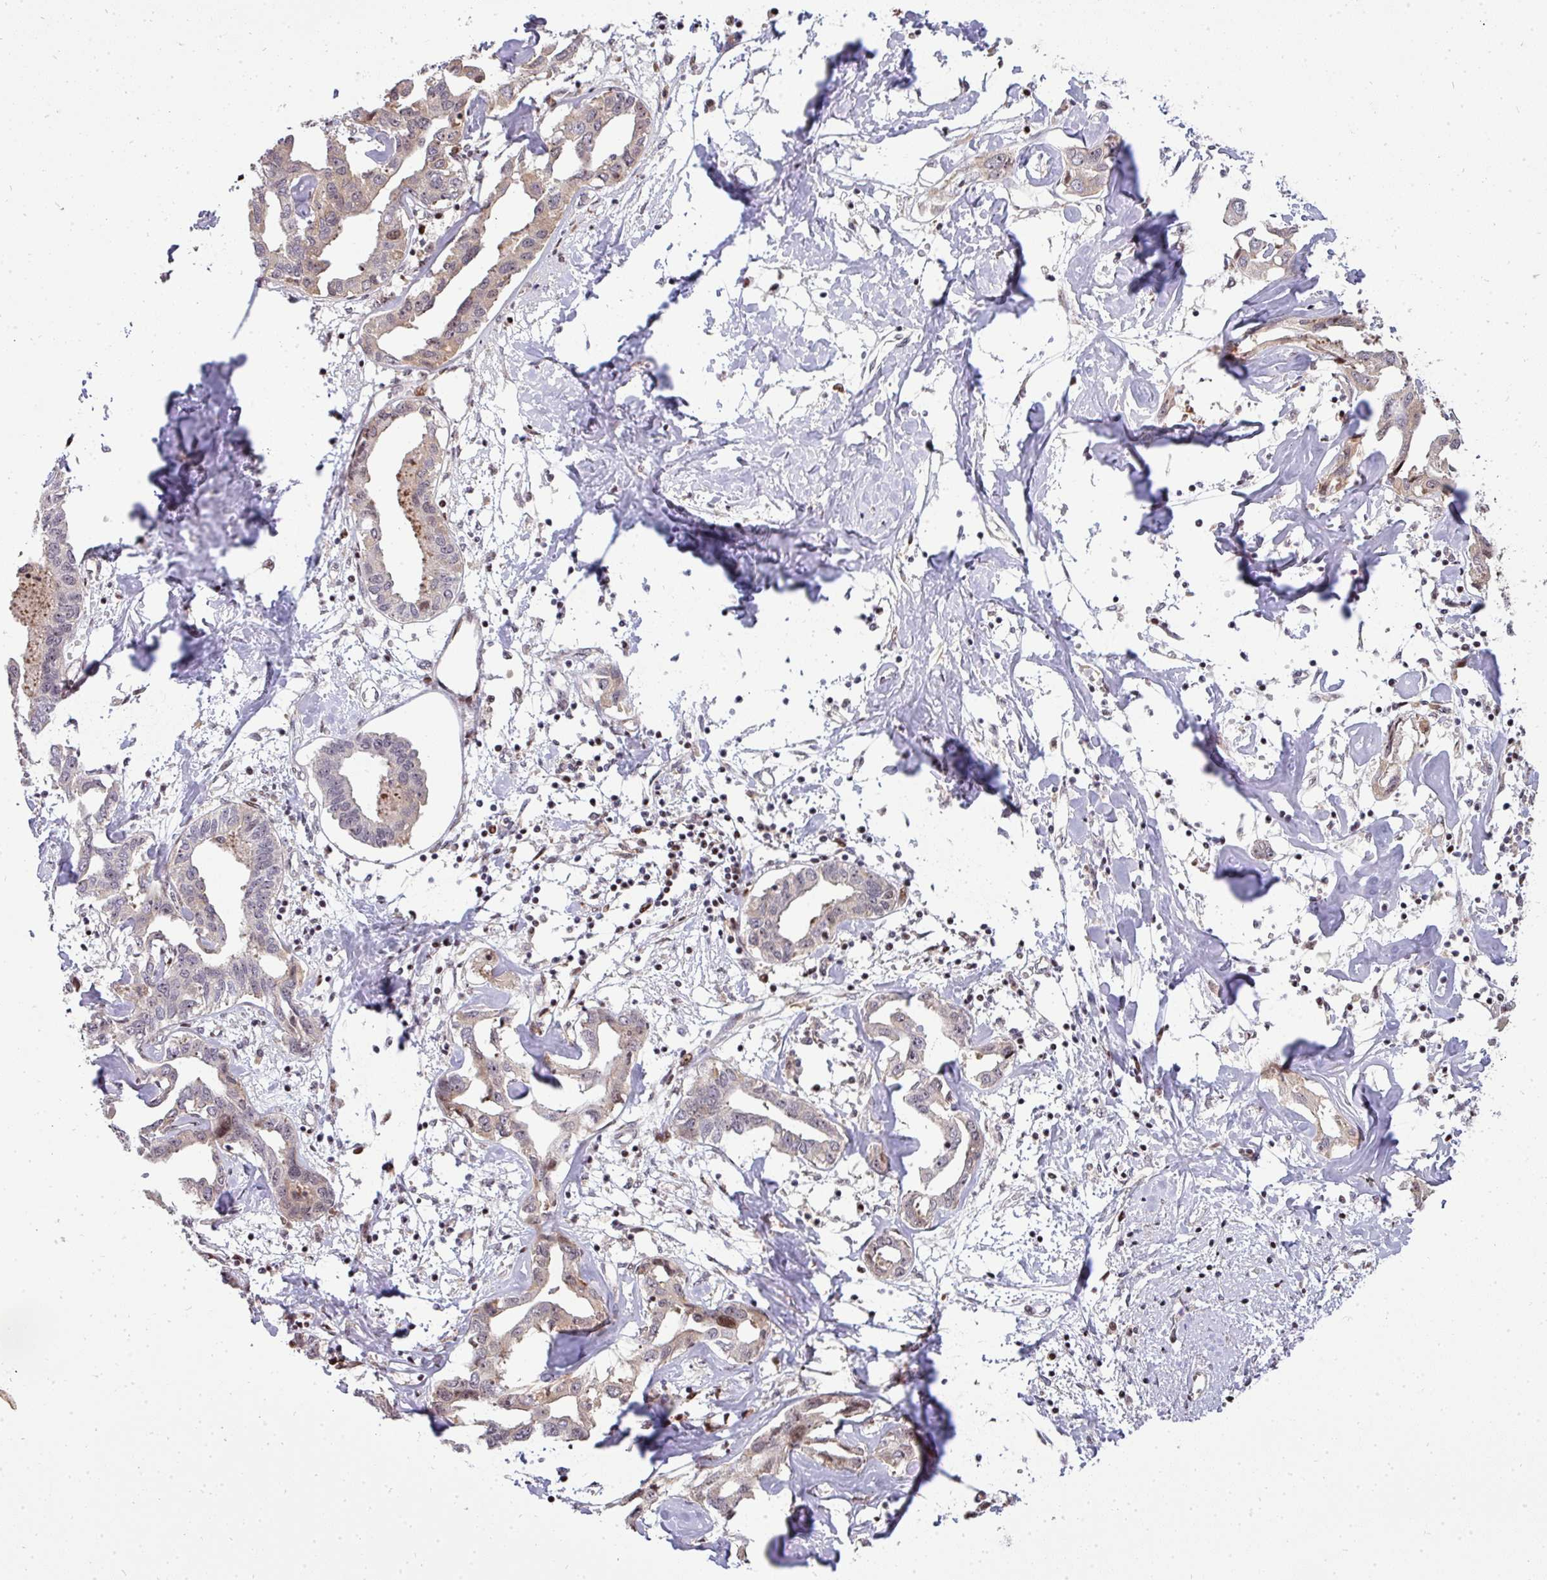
{"staining": {"intensity": "weak", "quantity": "<25%", "location": "cytoplasmic/membranous"}, "tissue": "liver cancer", "cell_type": "Tumor cells", "image_type": "cancer", "snomed": [{"axis": "morphology", "description": "Cholangiocarcinoma"}, {"axis": "topography", "description": "Liver"}], "caption": "The histopathology image reveals no staining of tumor cells in liver cholangiocarcinoma.", "gene": "PATZ1", "patient": {"sex": "male", "age": 59}}